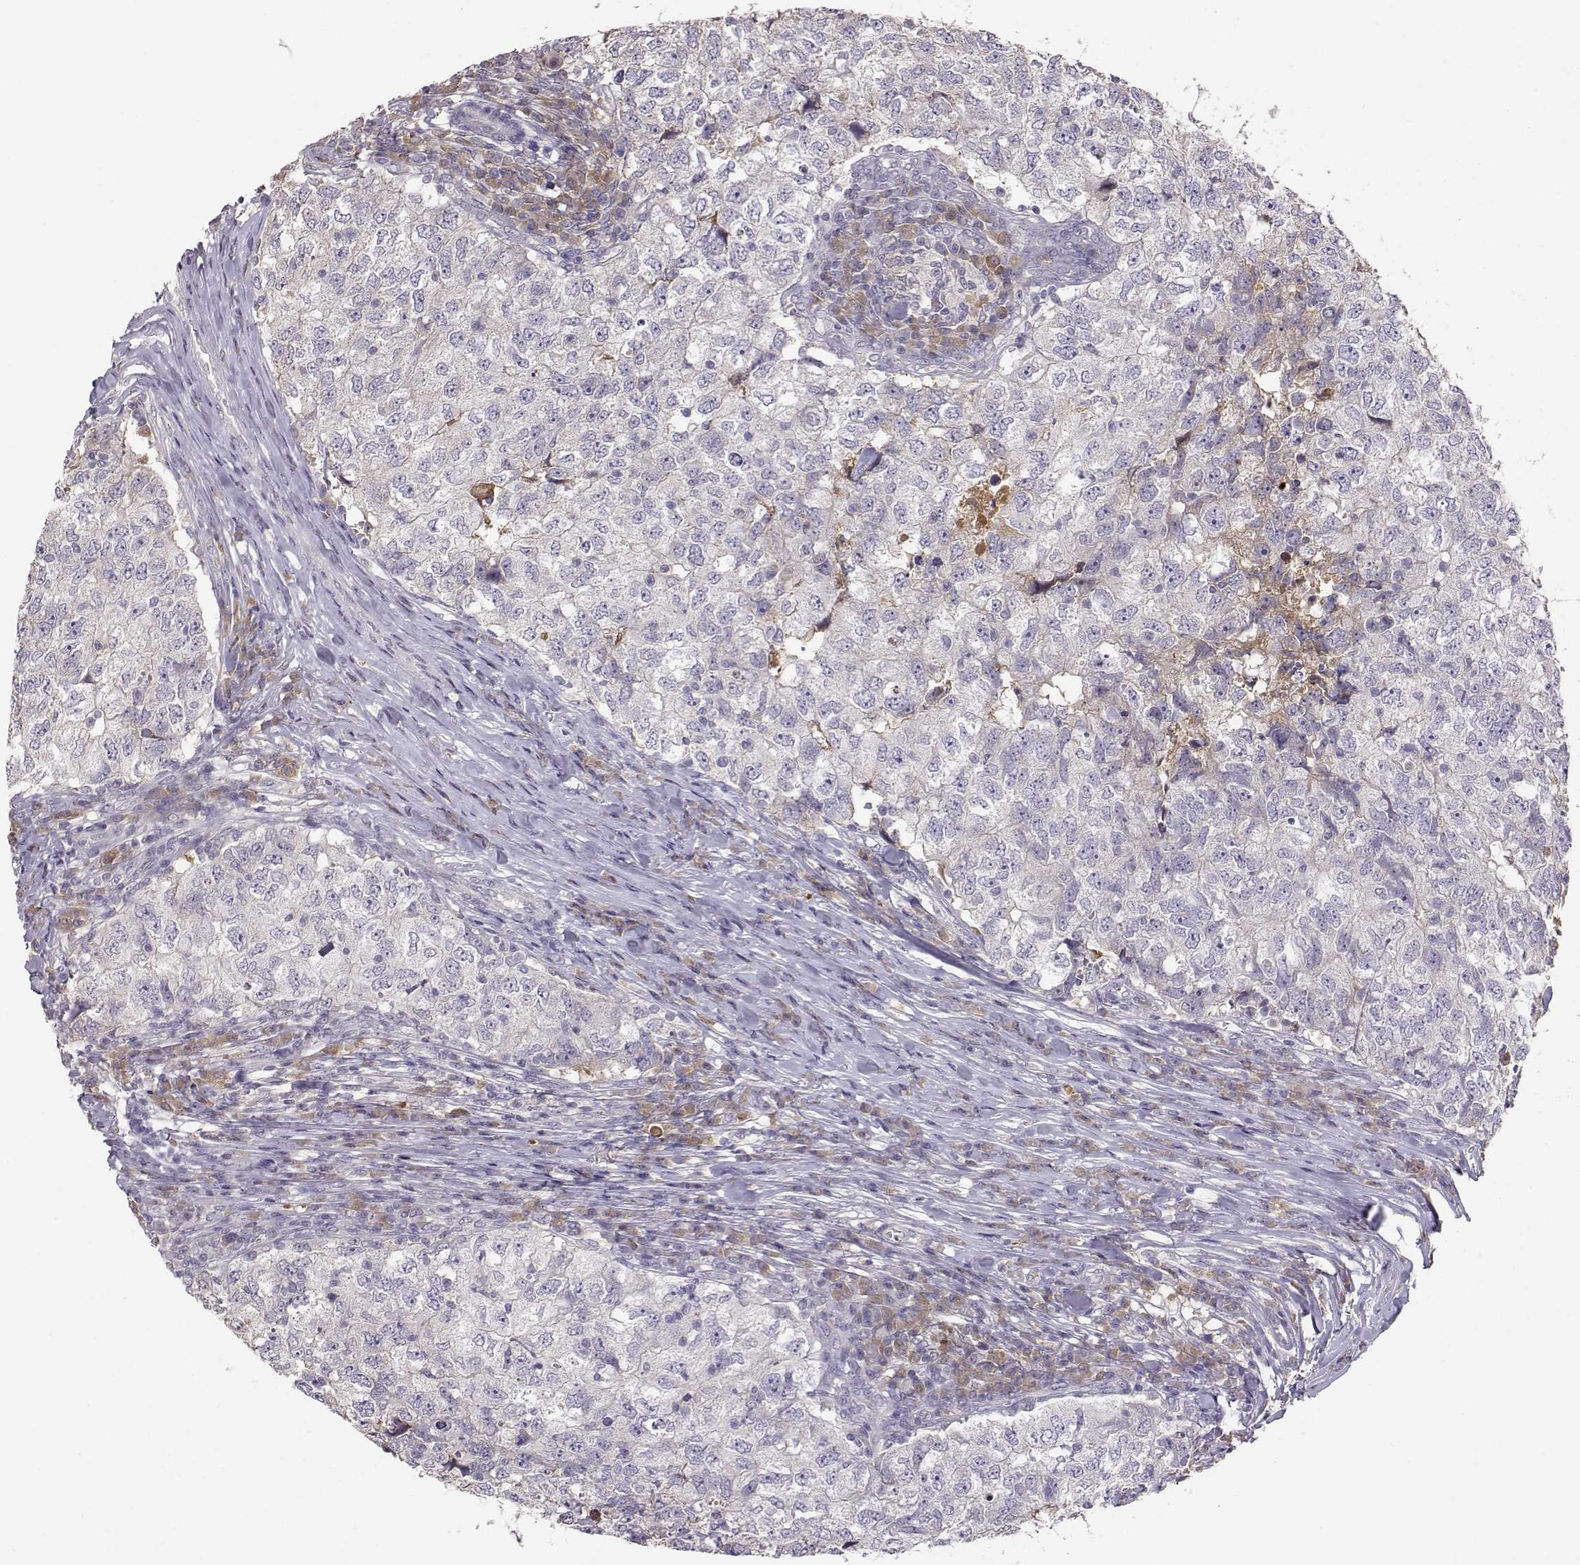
{"staining": {"intensity": "negative", "quantity": "none", "location": "none"}, "tissue": "breast cancer", "cell_type": "Tumor cells", "image_type": "cancer", "snomed": [{"axis": "morphology", "description": "Duct carcinoma"}, {"axis": "topography", "description": "Breast"}], "caption": "Immunohistochemistry (IHC) photomicrograph of human breast cancer (invasive ductal carcinoma) stained for a protein (brown), which demonstrates no expression in tumor cells.", "gene": "TACR1", "patient": {"sex": "female", "age": 30}}